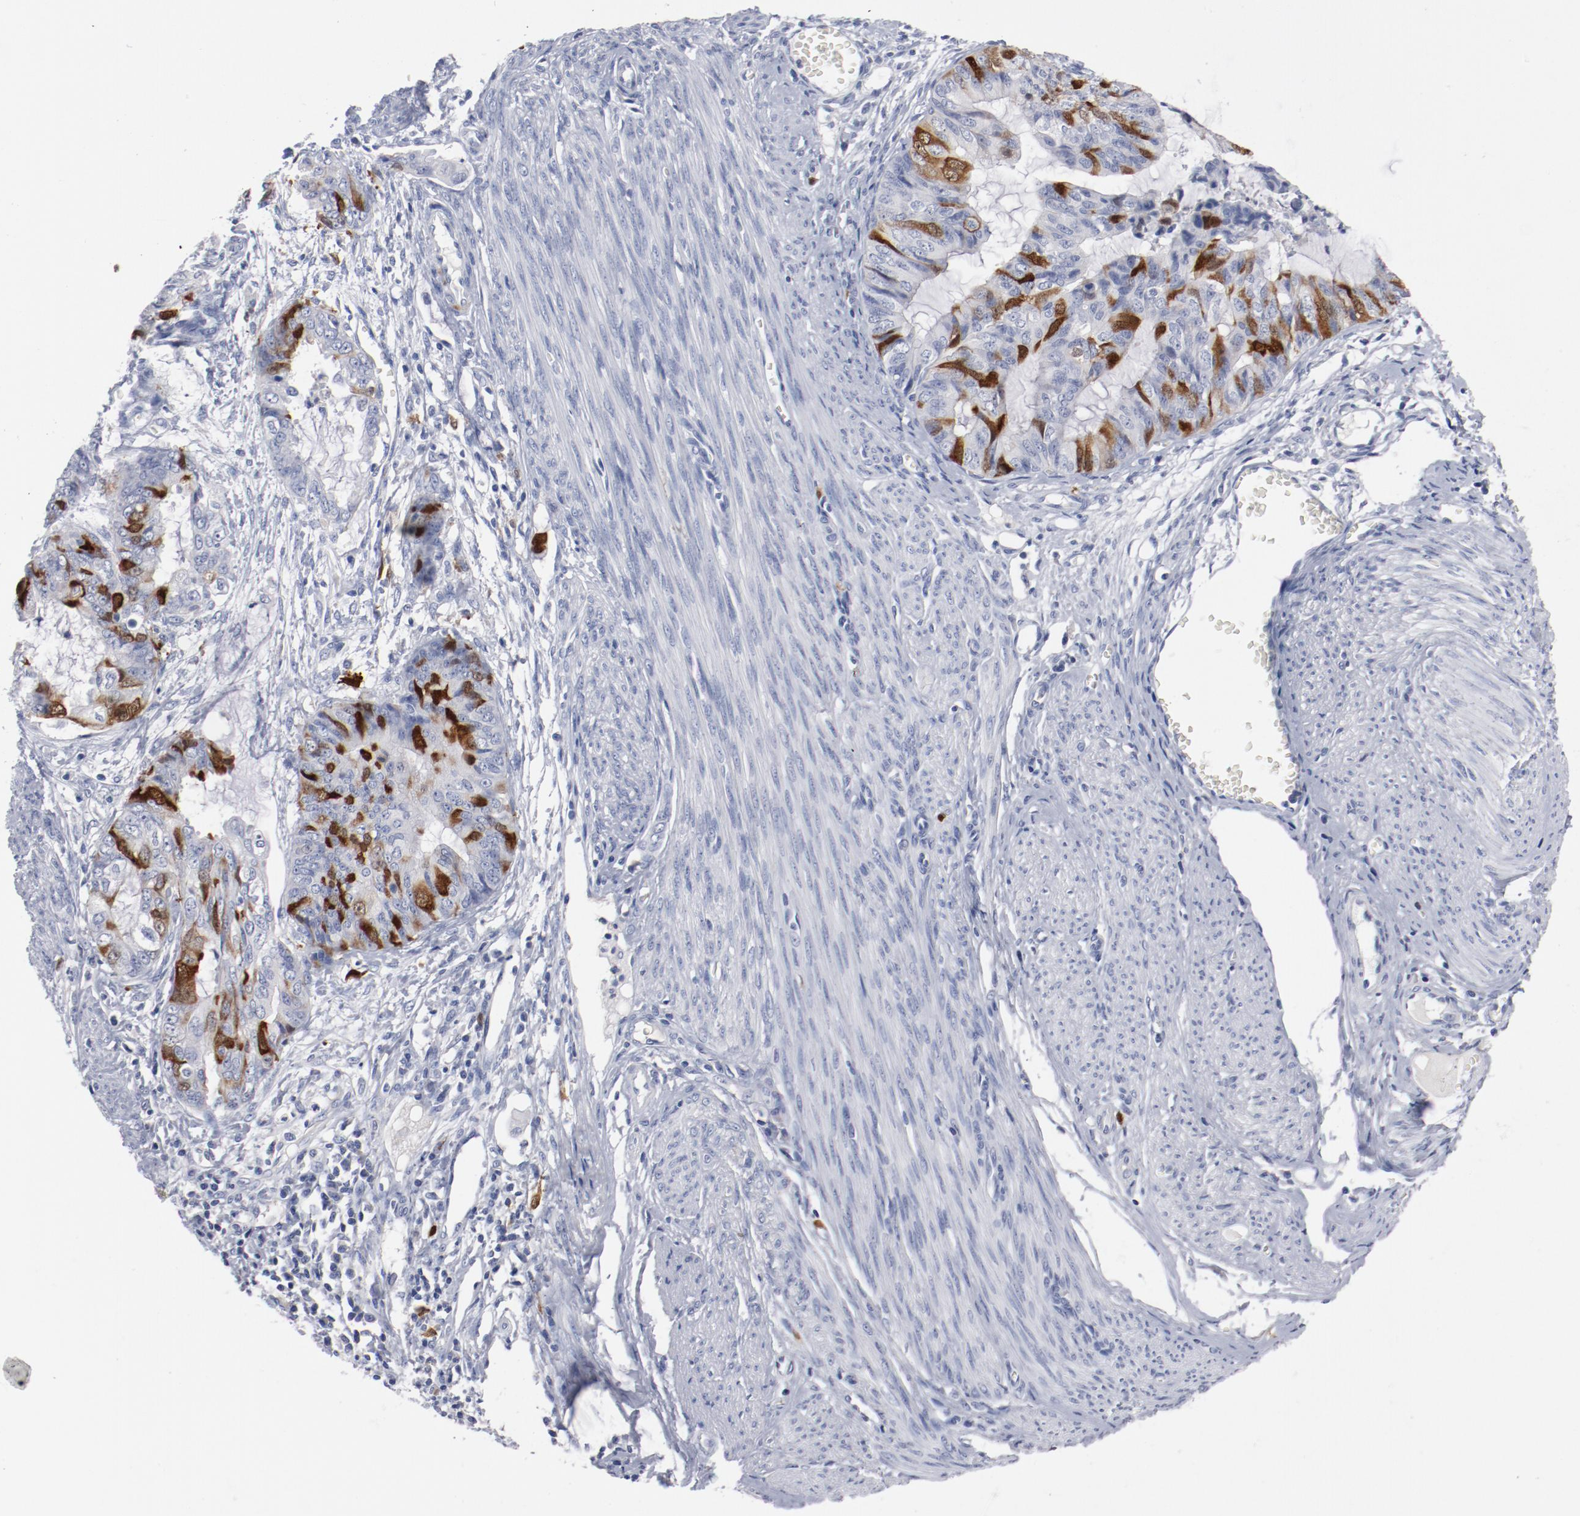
{"staining": {"intensity": "strong", "quantity": "25%-75%", "location": "cytoplasmic/membranous,nuclear"}, "tissue": "endometrial cancer", "cell_type": "Tumor cells", "image_type": "cancer", "snomed": [{"axis": "morphology", "description": "Adenocarcinoma, NOS"}, {"axis": "topography", "description": "Endometrium"}], "caption": "Human endometrial cancer (adenocarcinoma) stained for a protein (brown) displays strong cytoplasmic/membranous and nuclear positive staining in approximately 25%-75% of tumor cells.", "gene": "CDC20", "patient": {"sex": "female", "age": 75}}